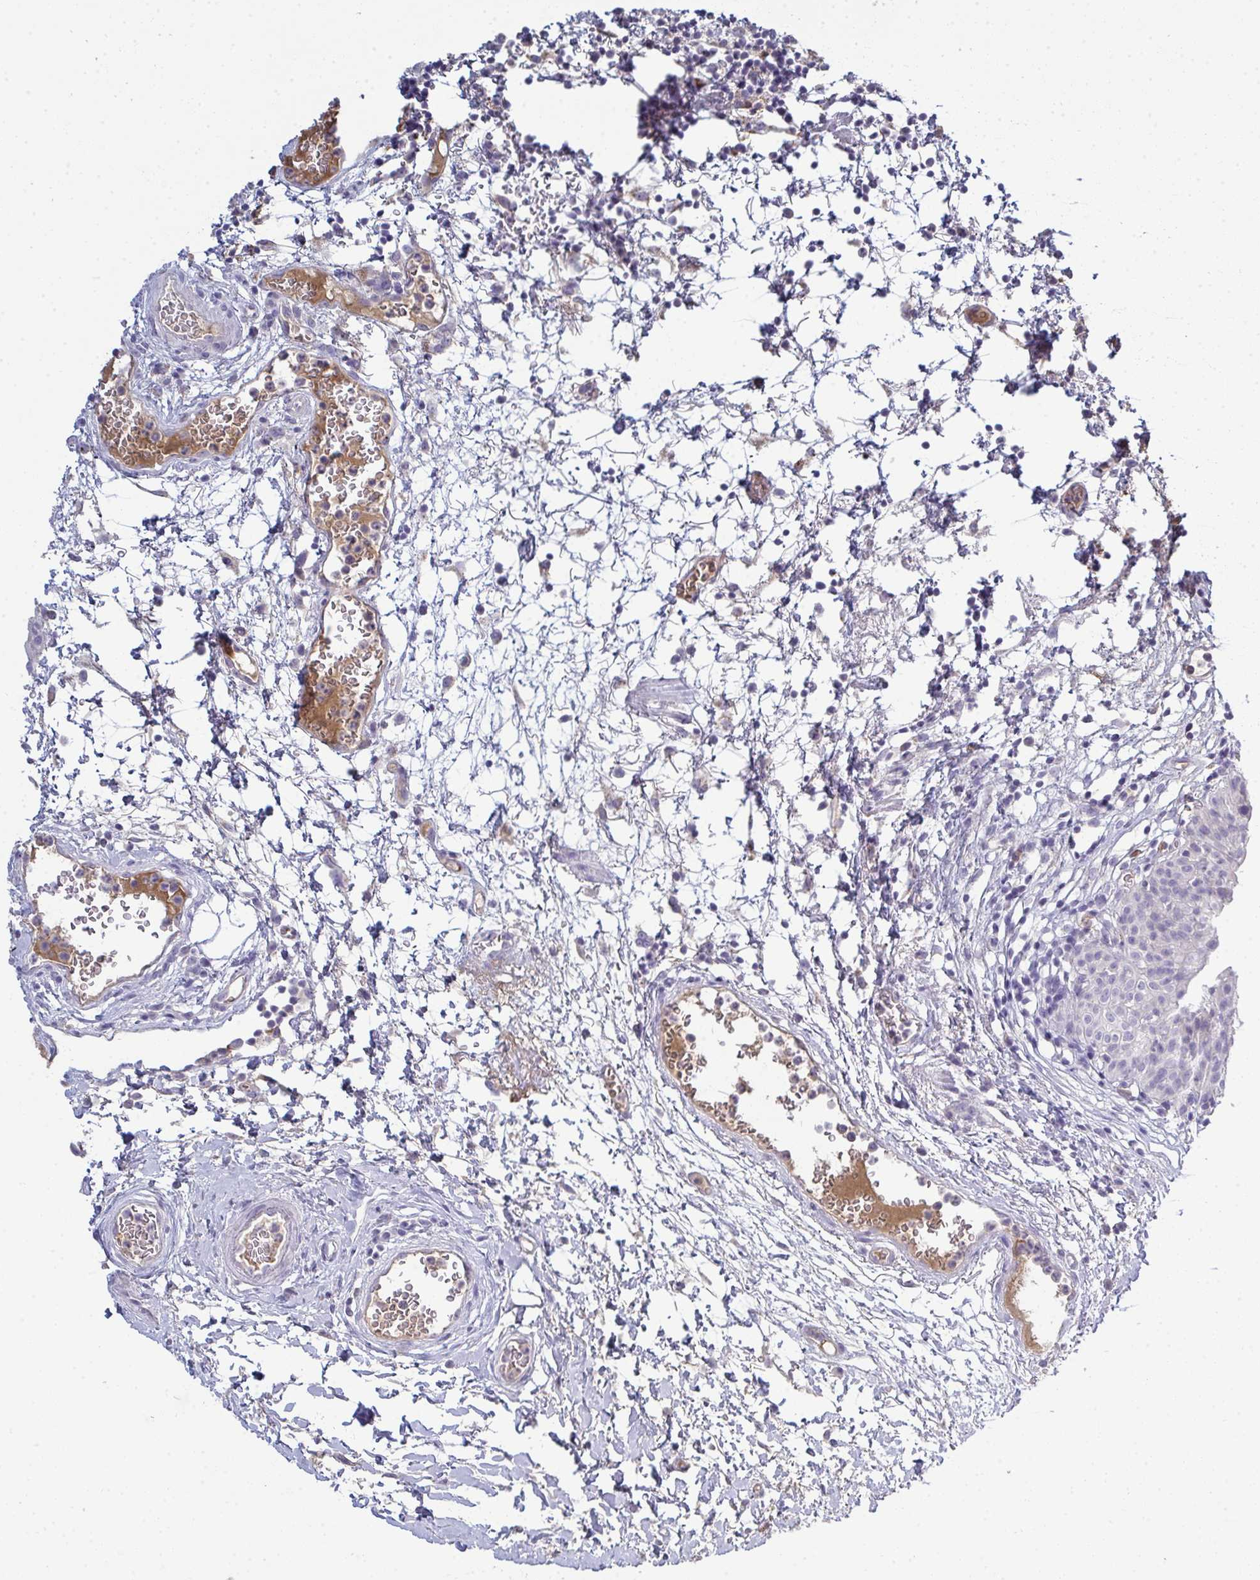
{"staining": {"intensity": "negative", "quantity": "none", "location": "none"}, "tissue": "urinary bladder", "cell_type": "Urothelial cells", "image_type": "normal", "snomed": [{"axis": "morphology", "description": "Normal tissue, NOS"}, {"axis": "morphology", "description": "Inflammation, NOS"}, {"axis": "topography", "description": "Urinary bladder"}], "caption": "A histopathology image of urinary bladder stained for a protein reveals no brown staining in urothelial cells. (DAB immunohistochemistry with hematoxylin counter stain).", "gene": "ADAM21", "patient": {"sex": "male", "age": 57}}